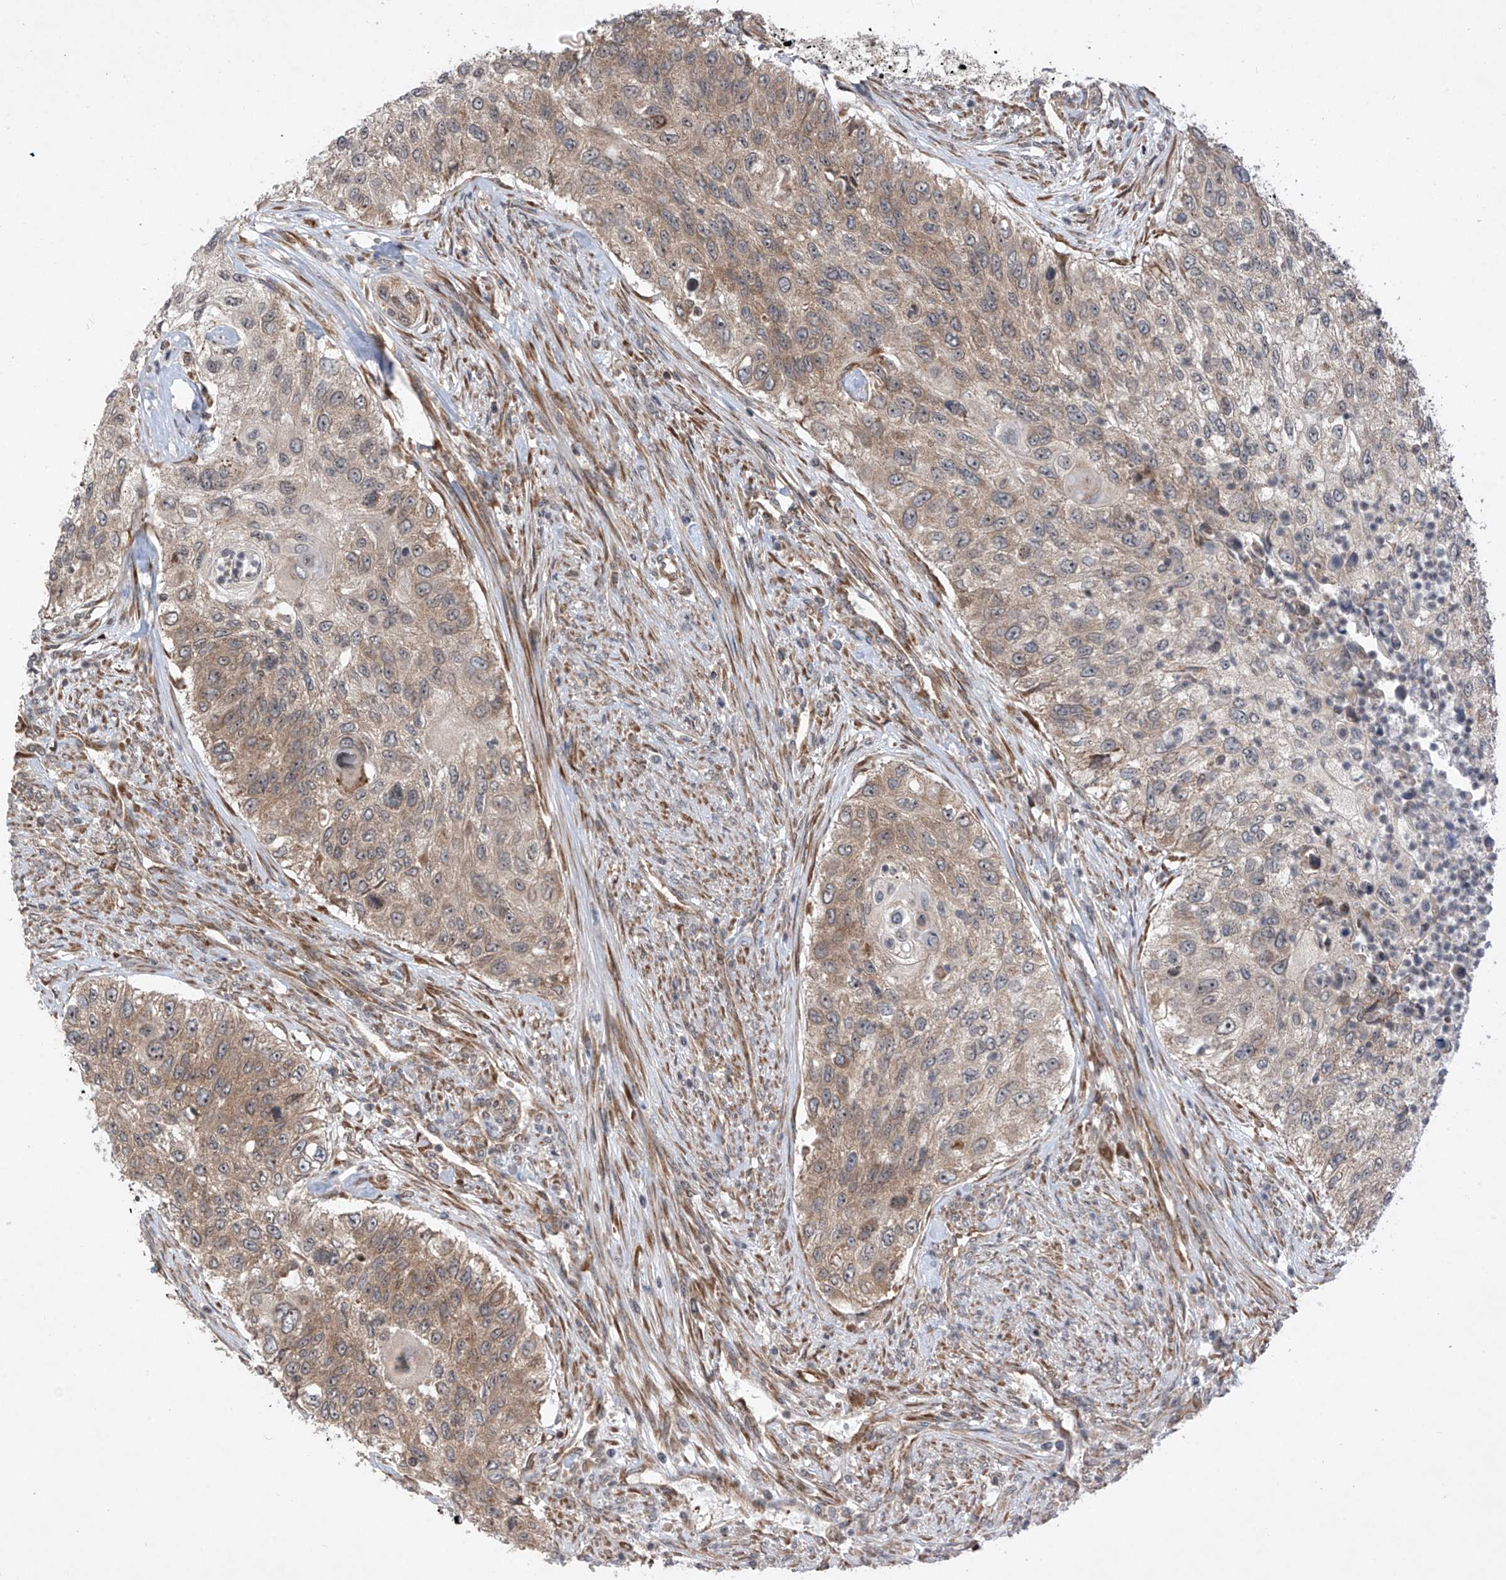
{"staining": {"intensity": "weak", "quantity": ">75%", "location": "cytoplasmic/membranous"}, "tissue": "urothelial cancer", "cell_type": "Tumor cells", "image_type": "cancer", "snomed": [{"axis": "morphology", "description": "Urothelial carcinoma, High grade"}, {"axis": "topography", "description": "Urinary bladder"}], "caption": "A brown stain highlights weak cytoplasmic/membranous expression of a protein in human urothelial cancer tumor cells. (DAB (3,3'-diaminobenzidine) IHC with brightfield microscopy, high magnification).", "gene": "RPL34", "patient": {"sex": "female", "age": 60}}